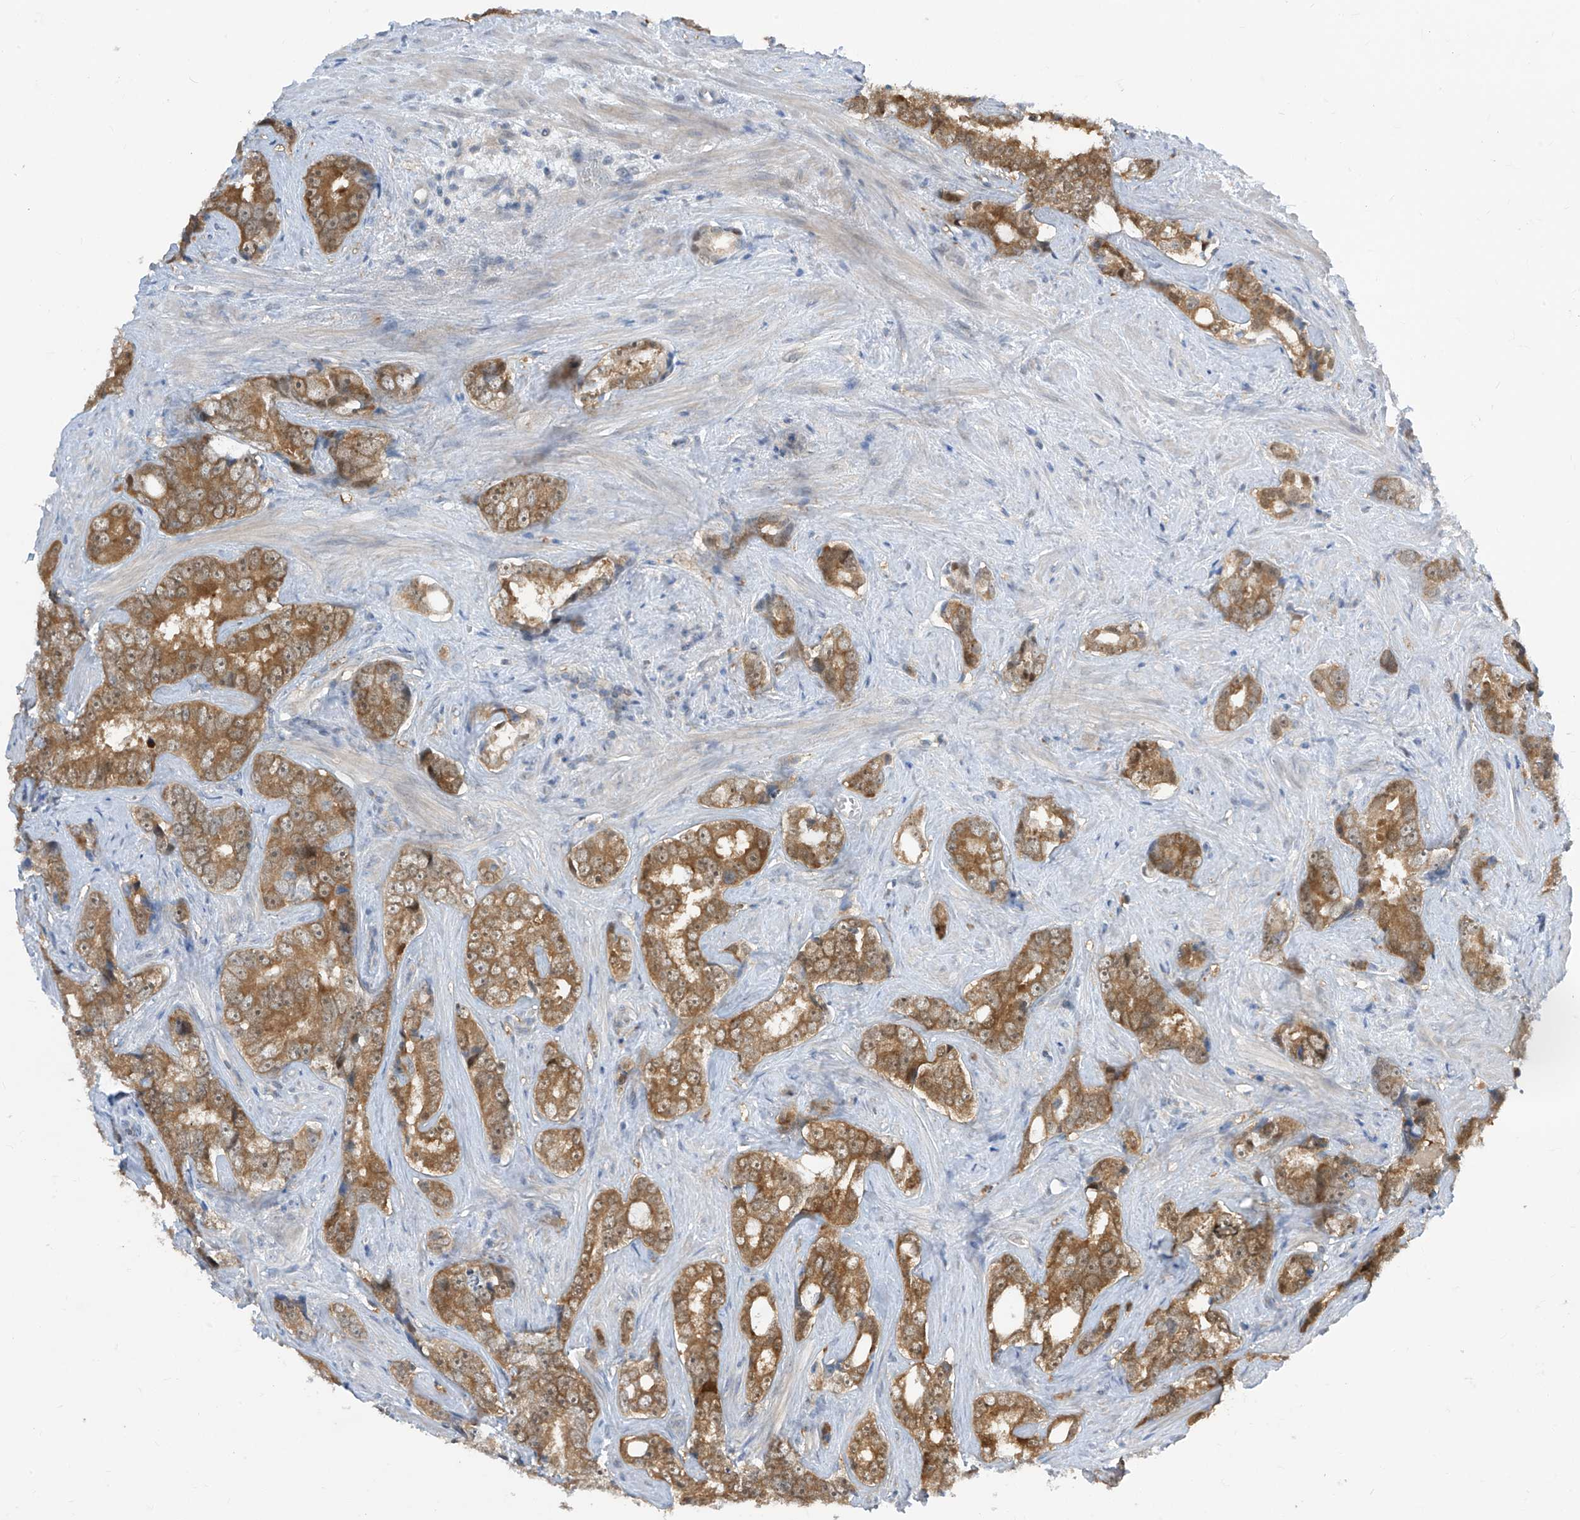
{"staining": {"intensity": "moderate", "quantity": ">75%", "location": "cytoplasmic/membranous"}, "tissue": "prostate cancer", "cell_type": "Tumor cells", "image_type": "cancer", "snomed": [{"axis": "morphology", "description": "Adenocarcinoma, High grade"}, {"axis": "topography", "description": "Prostate"}], "caption": "The immunohistochemical stain shows moderate cytoplasmic/membranous positivity in tumor cells of prostate cancer (adenocarcinoma (high-grade)) tissue. Ihc stains the protein in brown and the nuclei are stained blue.", "gene": "TTC38", "patient": {"sex": "male", "age": 66}}